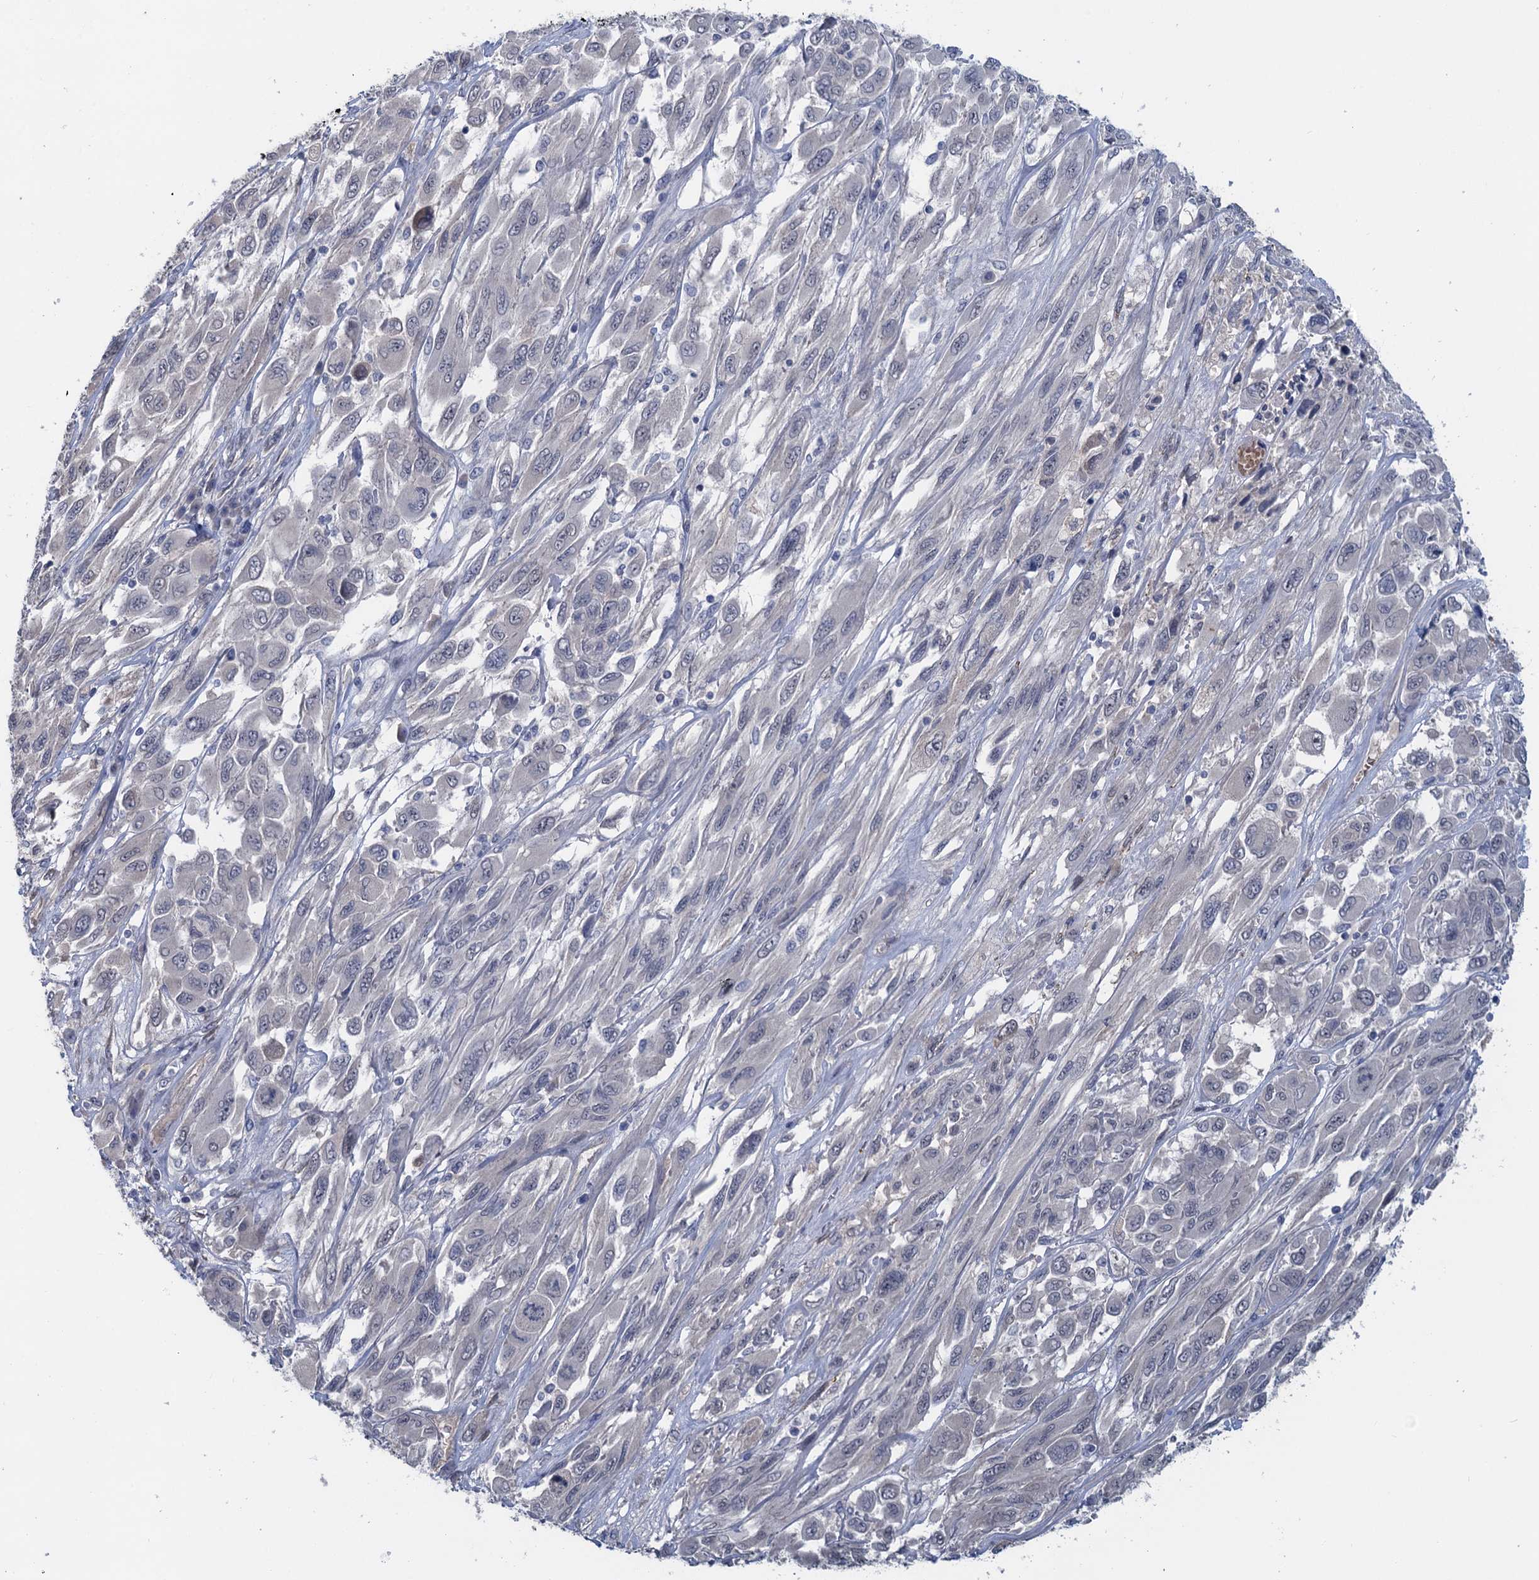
{"staining": {"intensity": "negative", "quantity": "none", "location": "none"}, "tissue": "melanoma", "cell_type": "Tumor cells", "image_type": "cancer", "snomed": [{"axis": "morphology", "description": "Malignant melanoma, NOS"}, {"axis": "topography", "description": "Skin"}], "caption": "Micrograph shows no significant protein staining in tumor cells of melanoma.", "gene": "MYO16", "patient": {"sex": "female", "age": 91}}